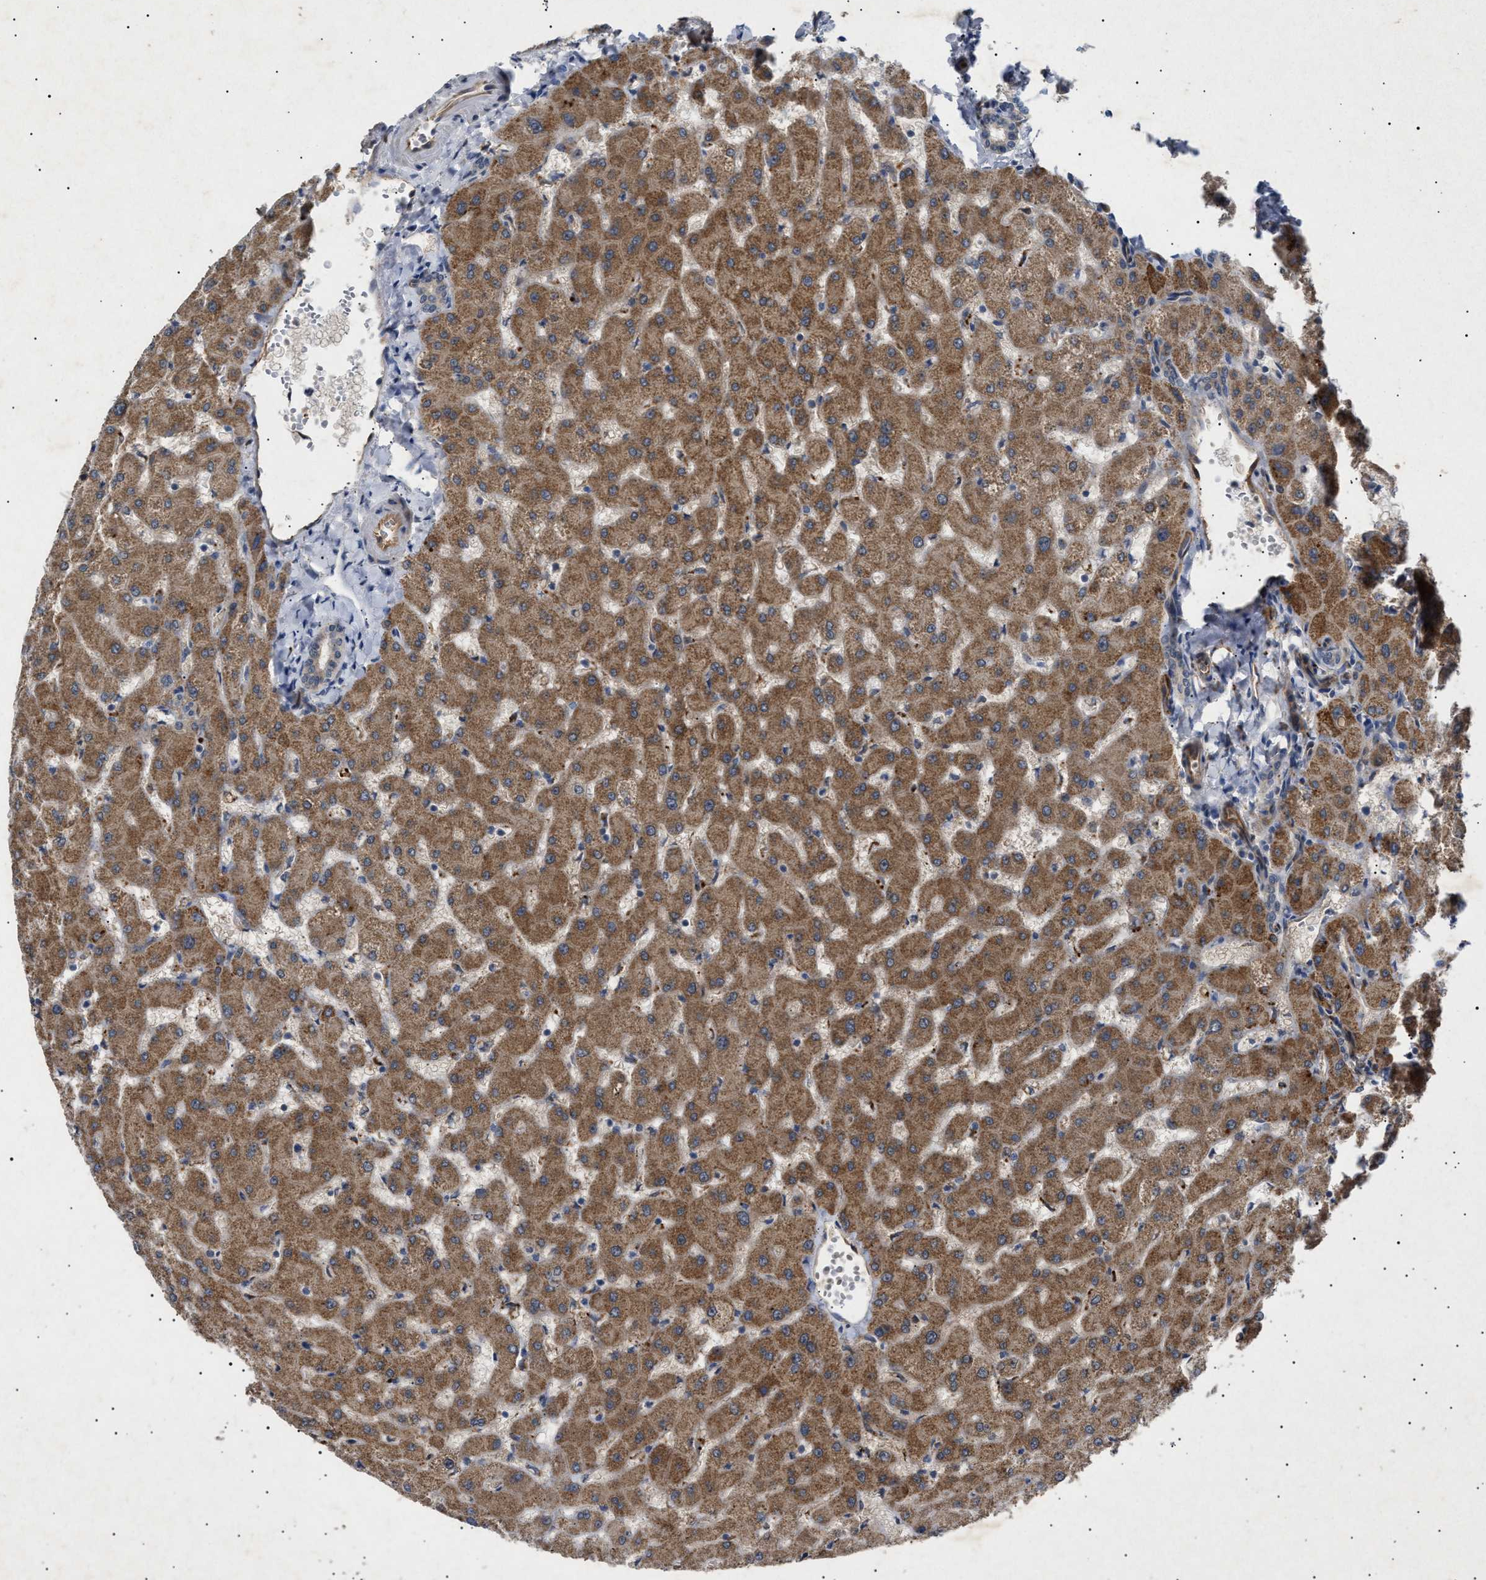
{"staining": {"intensity": "weak", "quantity": ">75%", "location": "cytoplasmic/membranous"}, "tissue": "liver", "cell_type": "Cholangiocytes", "image_type": "normal", "snomed": [{"axis": "morphology", "description": "Normal tissue, NOS"}, {"axis": "topography", "description": "Liver"}], "caption": "A micrograph showing weak cytoplasmic/membranous positivity in approximately >75% of cholangiocytes in unremarkable liver, as visualized by brown immunohistochemical staining.", "gene": "SIRT5", "patient": {"sex": "female", "age": 63}}